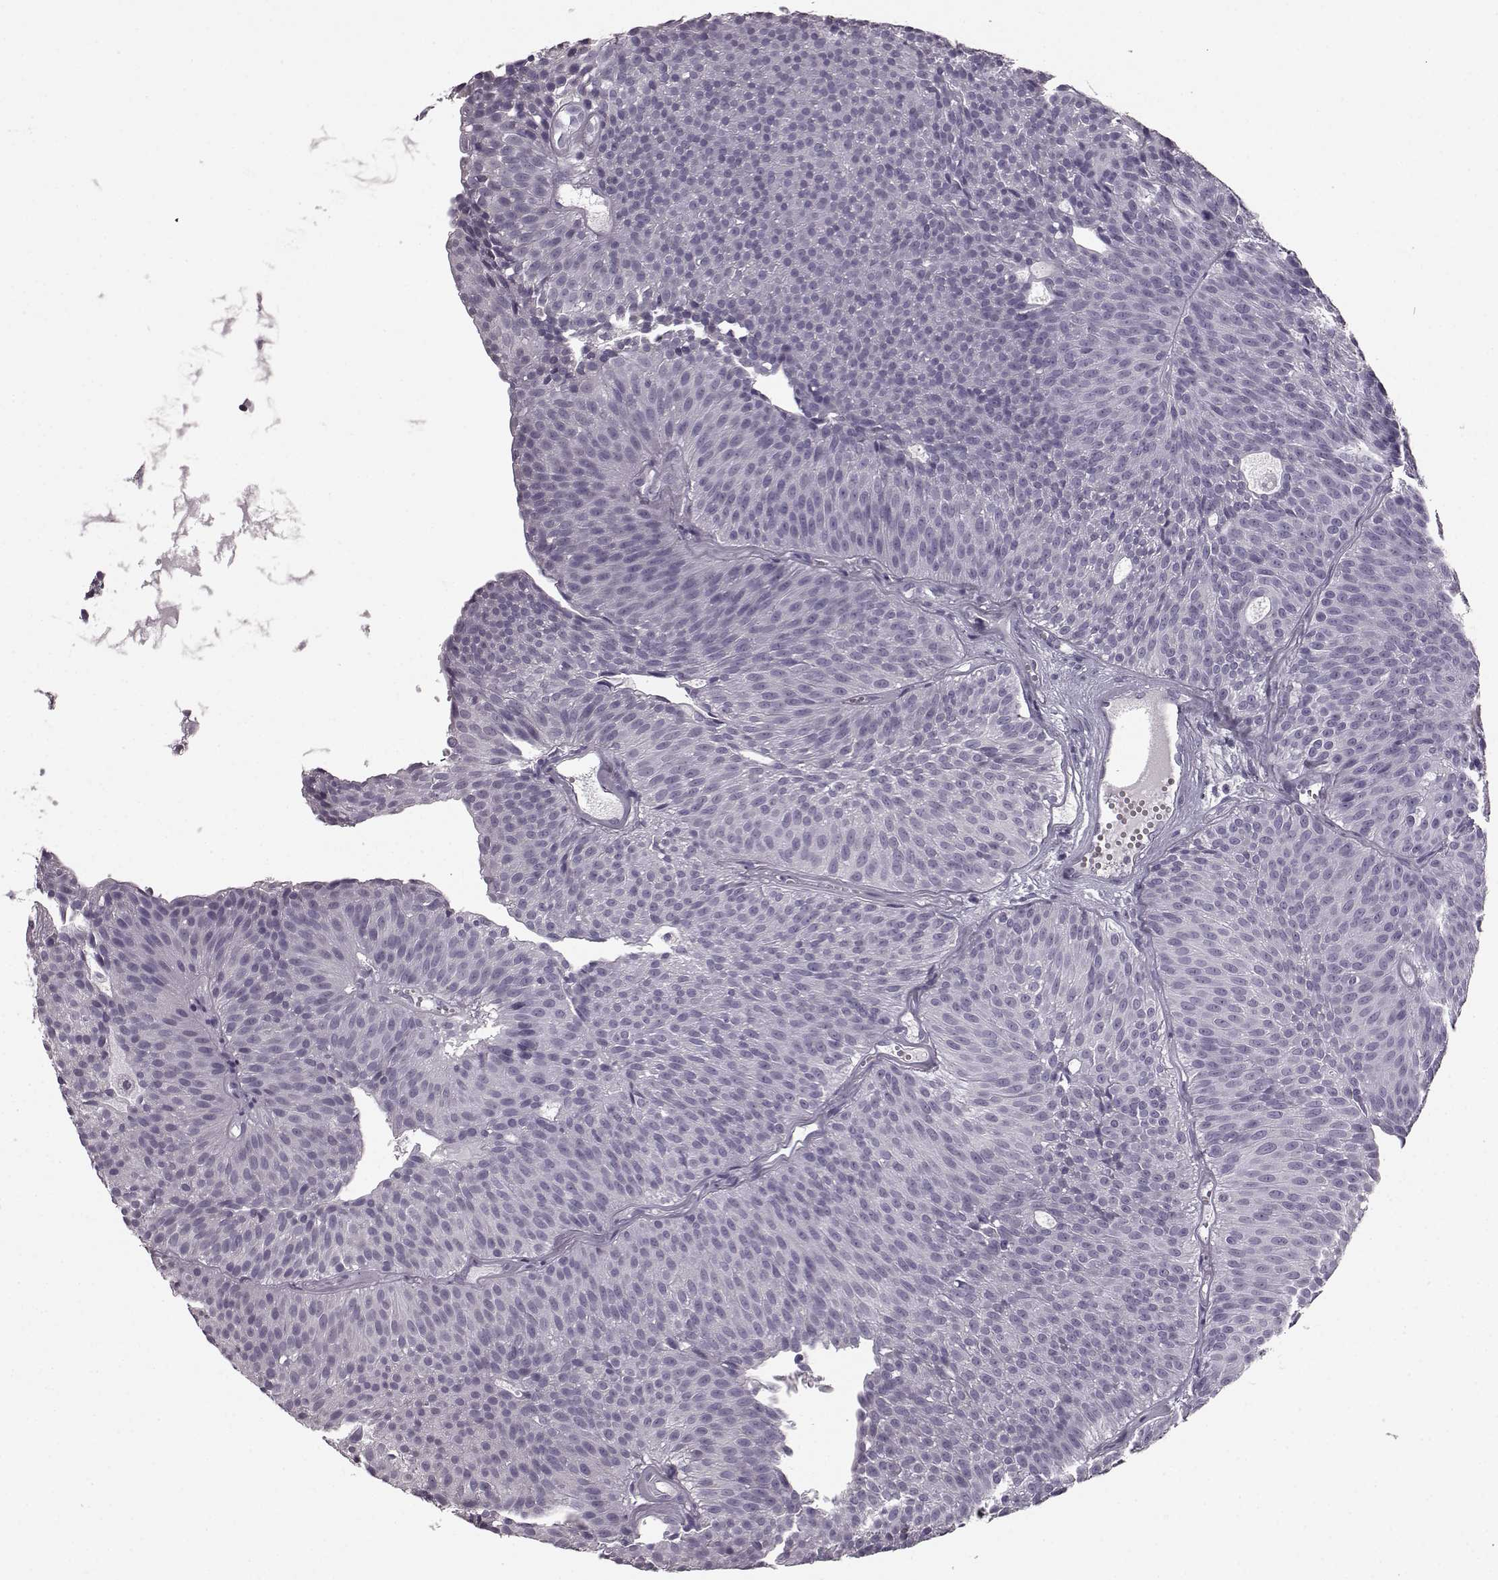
{"staining": {"intensity": "negative", "quantity": "none", "location": "none"}, "tissue": "urothelial cancer", "cell_type": "Tumor cells", "image_type": "cancer", "snomed": [{"axis": "morphology", "description": "Urothelial carcinoma, Low grade"}, {"axis": "topography", "description": "Urinary bladder"}], "caption": "Urothelial cancer was stained to show a protein in brown. There is no significant staining in tumor cells.", "gene": "JSRP1", "patient": {"sex": "male", "age": 63}}